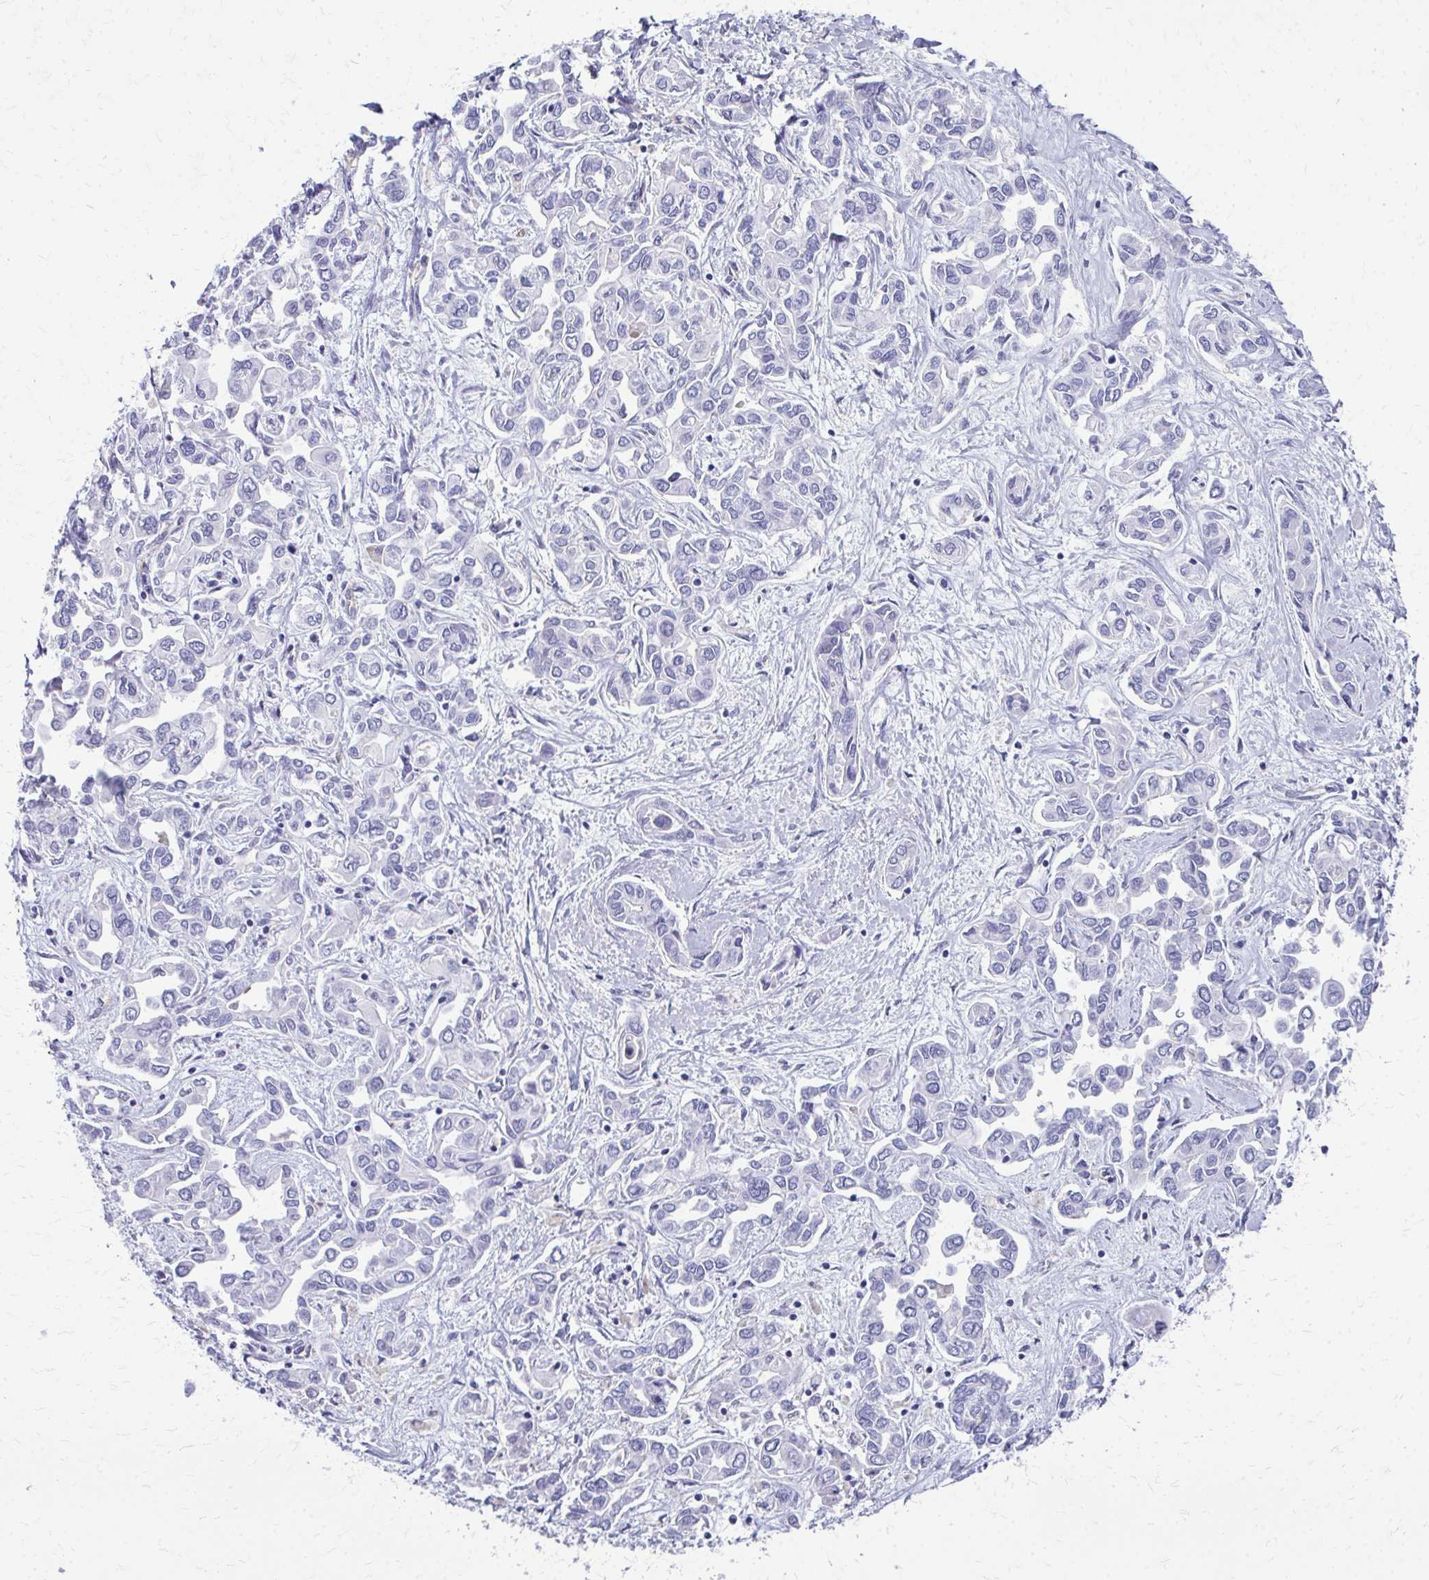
{"staining": {"intensity": "negative", "quantity": "none", "location": "none"}, "tissue": "liver cancer", "cell_type": "Tumor cells", "image_type": "cancer", "snomed": [{"axis": "morphology", "description": "Cholangiocarcinoma"}, {"axis": "topography", "description": "Liver"}], "caption": "A micrograph of human liver cancer is negative for staining in tumor cells.", "gene": "TPSG1", "patient": {"sex": "female", "age": 64}}